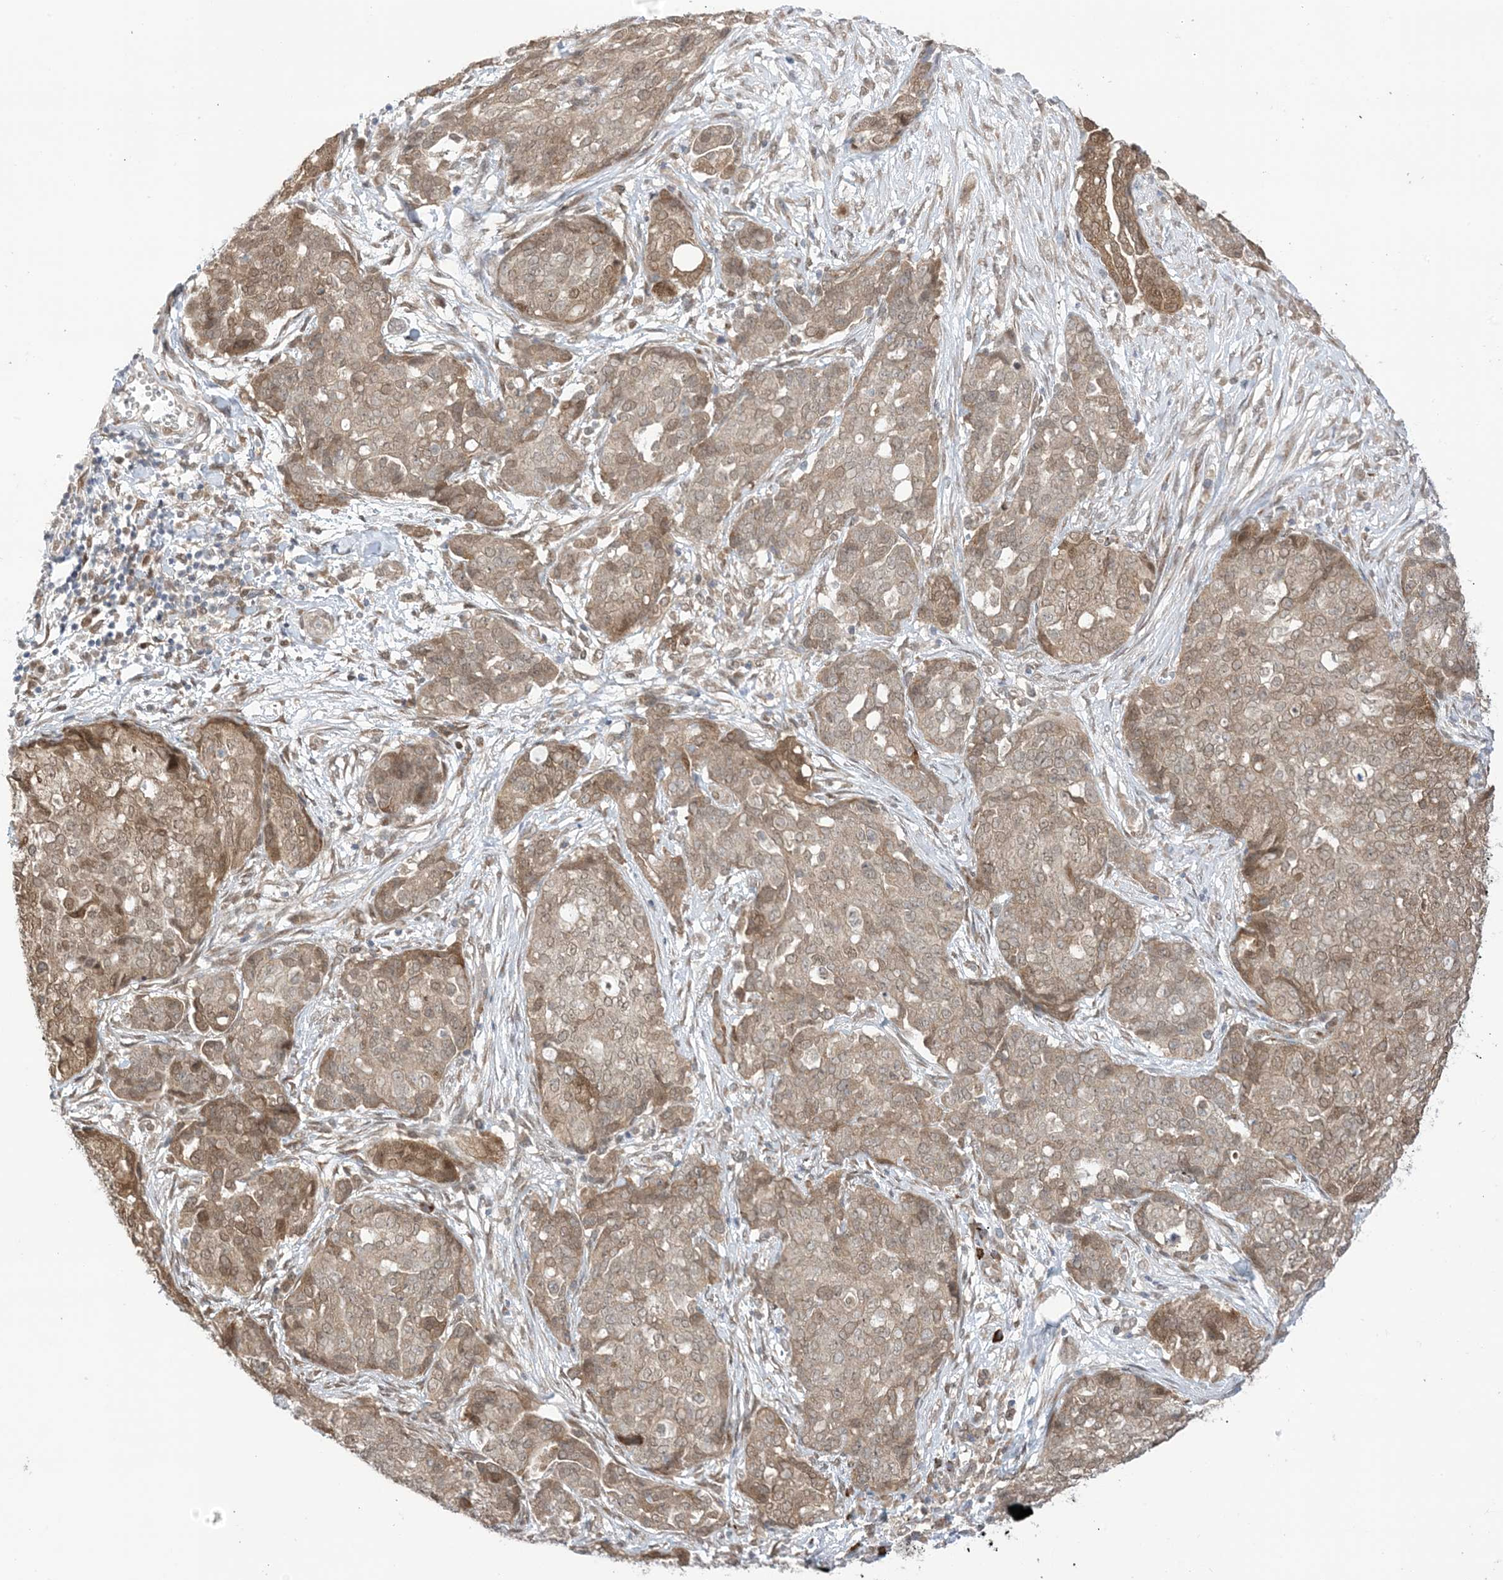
{"staining": {"intensity": "moderate", "quantity": ">75%", "location": "cytoplasmic/membranous,nuclear"}, "tissue": "ovarian cancer", "cell_type": "Tumor cells", "image_type": "cancer", "snomed": [{"axis": "morphology", "description": "Cystadenocarcinoma, serous, NOS"}, {"axis": "topography", "description": "Soft tissue"}, {"axis": "topography", "description": "Ovary"}], "caption": "Human ovarian cancer stained with a brown dye shows moderate cytoplasmic/membranous and nuclear positive positivity in approximately >75% of tumor cells.", "gene": "UBE2E2", "patient": {"sex": "female", "age": 57}}